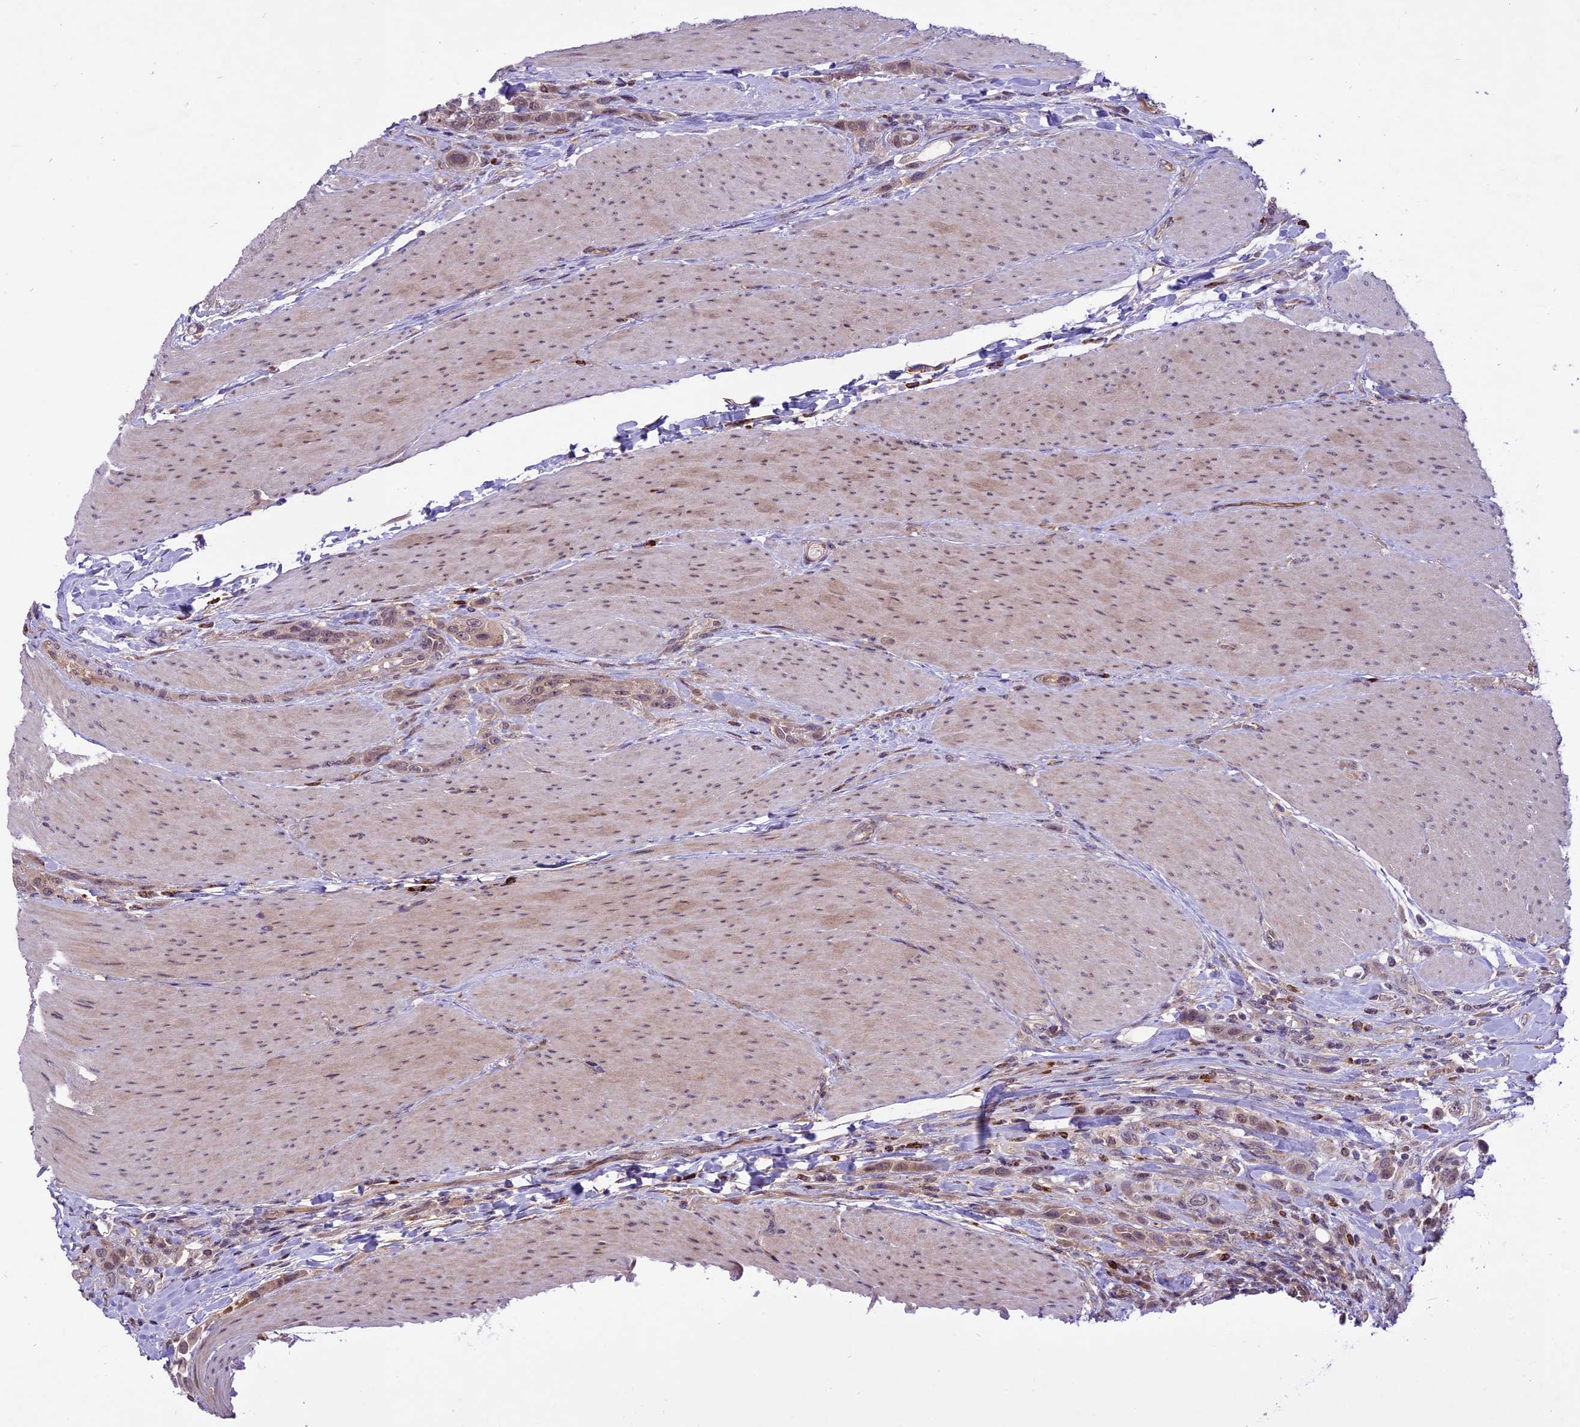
{"staining": {"intensity": "weak", "quantity": ">75%", "location": "cytoplasmic/membranous,nuclear"}, "tissue": "urothelial cancer", "cell_type": "Tumor cells", "image_type": "cancer", "snomed": [{"axis": "morphology", "description": "Urothelial carcinoma, High grade"}, {"axis": "topography", "description": "Urinary bladder"}], "caption": "Urothelial cancer stained with a brown dye displays weak cytoplasmic/membranous and nuclear positive positivity in about >75% of tumor cells.", "gene": "SPRED1", "patient": {"sex": "male", "age": 50}}